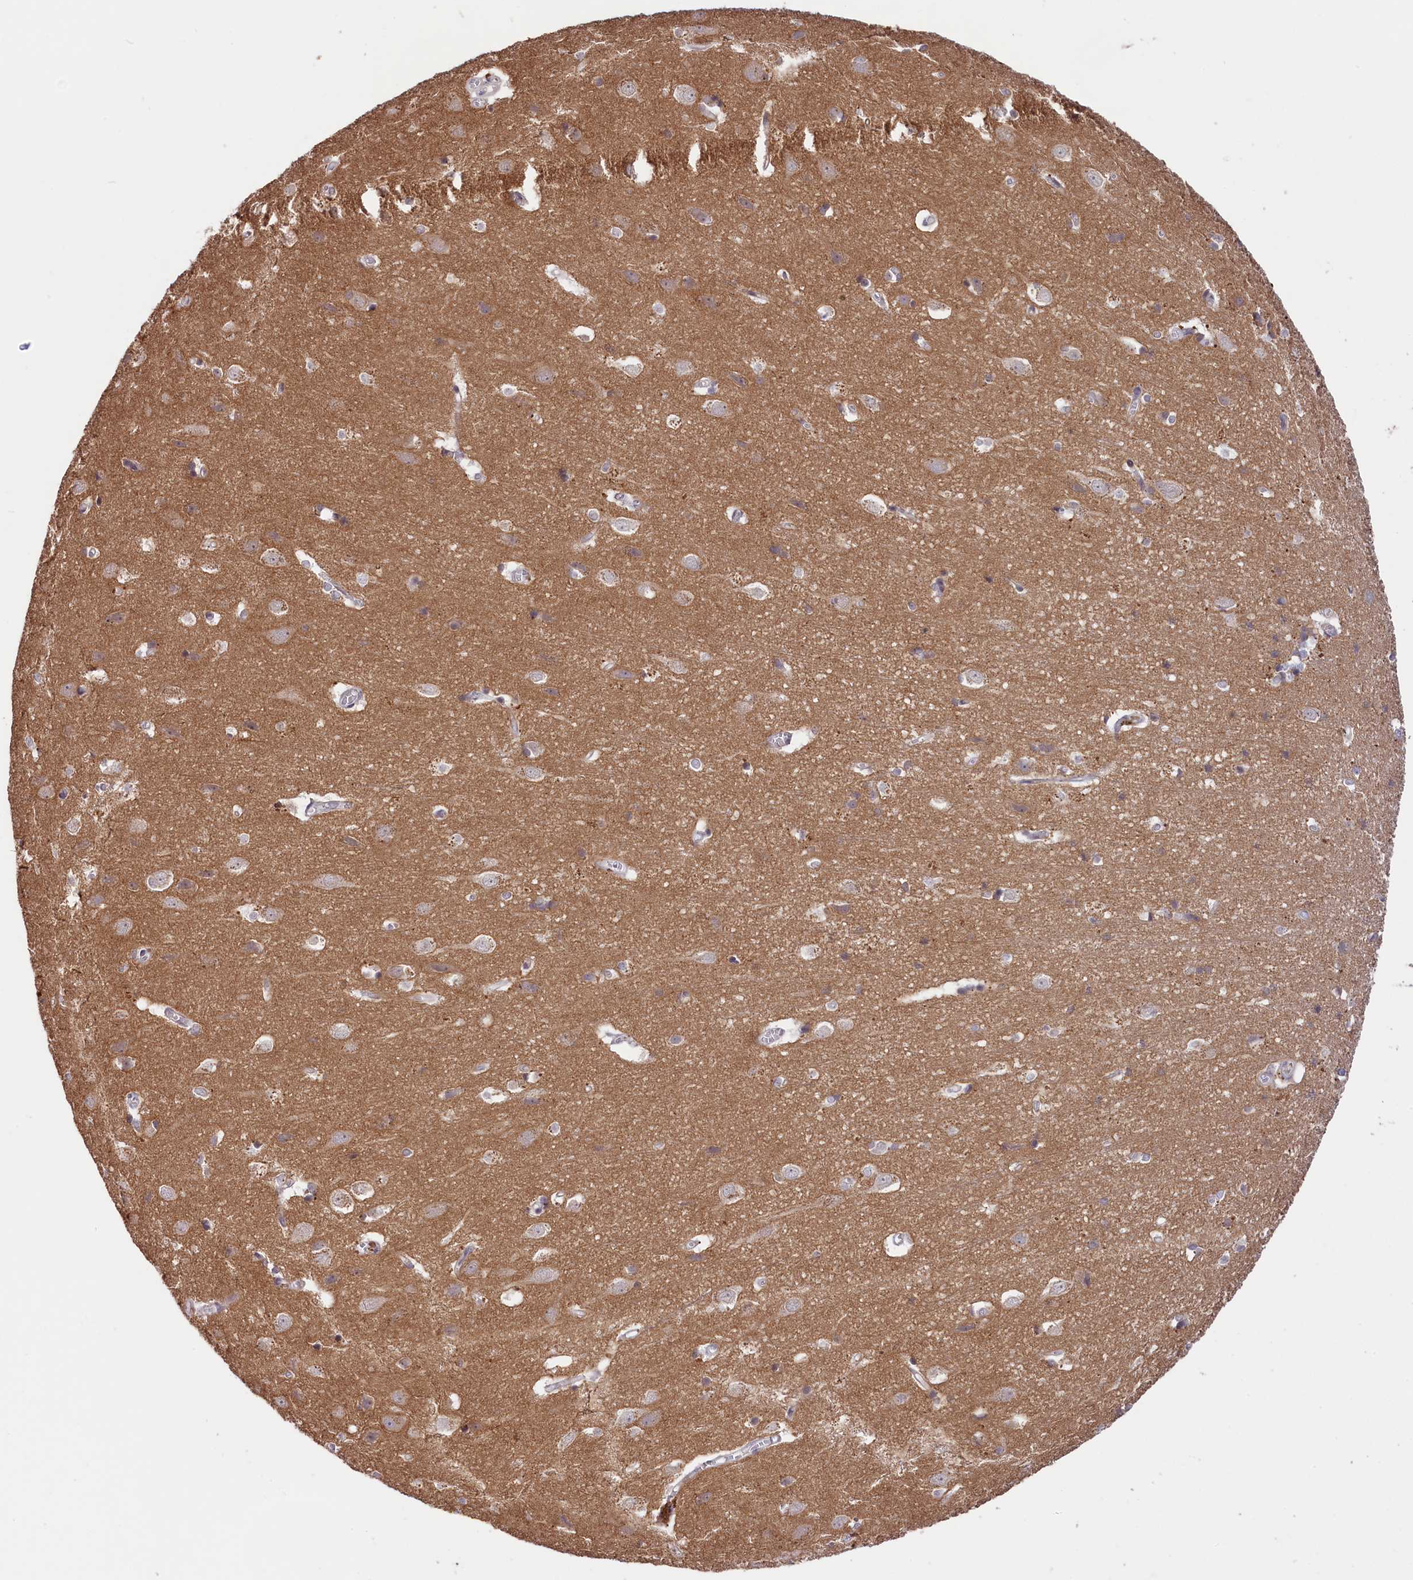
{"staining": {"intensity": "negative", "quantity": "none", "location": "none"}, "tissue": "cerebral cortex", "cell_type": "Endothelial cells", "image_type": "normal", "snomed": [{"axis": "morphology", "description": "Normal tissue, NOS"}, {"axis": "topography", "description": "Cerebral cortex"}], "caption": "IHC of benign human cerebral cortex shows no expression in endothelial cells. The staining is performed using DAB (3,3'-diaminobenzidine) brown chromogen with nuclei counter-stained in using hematoxylin.", "gene": "CD99L2", "patient": {"sex": "male", "age": 54}}